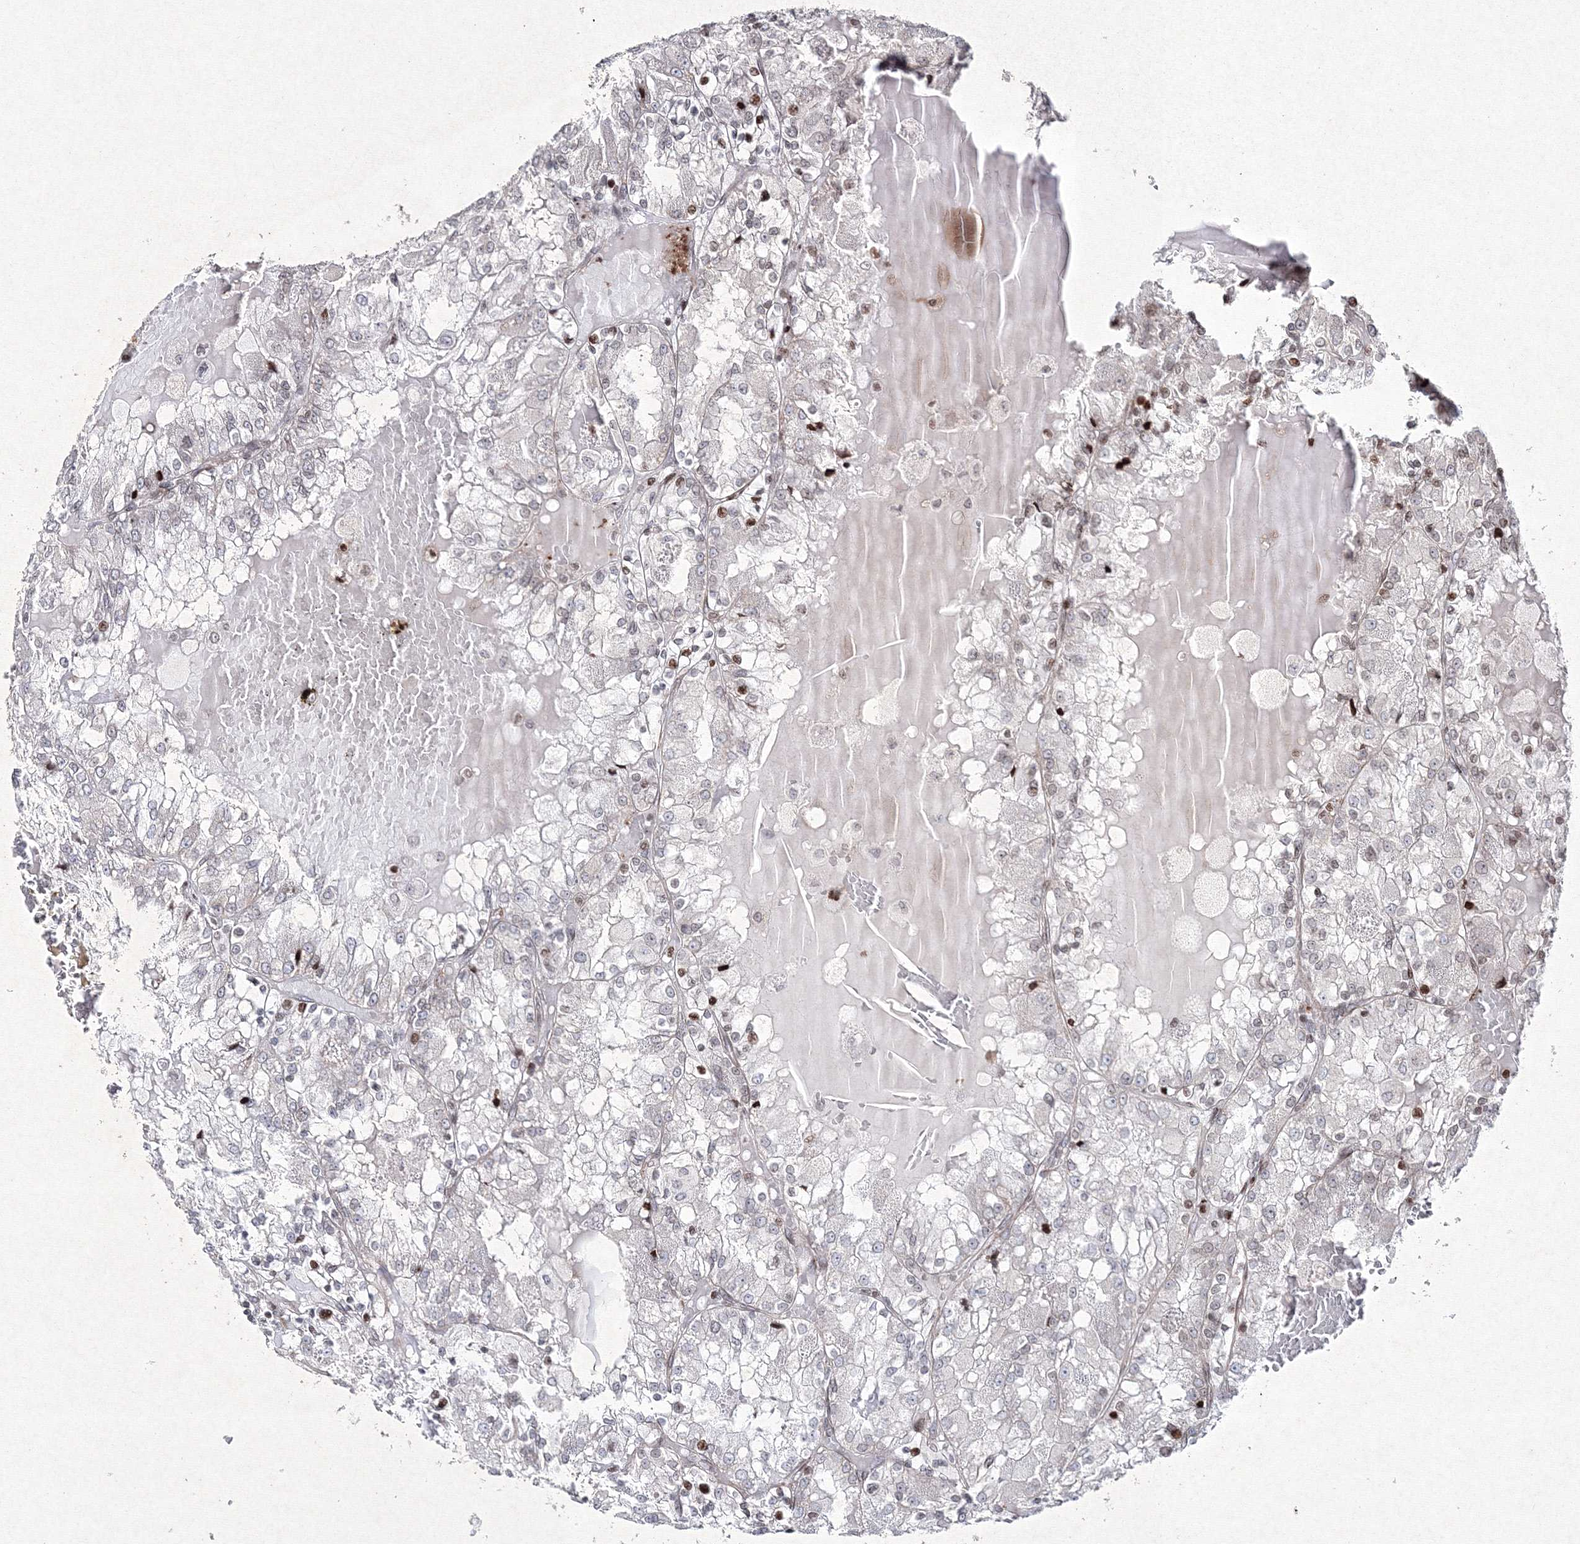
{"staining": {"intensity": "negative", "quantity": "none", "location": "none"}, "tissue": "renal cancer", "cell_type": "Tumor cells", "image_type": "cancer", "snomed": [{"axis": "morphology", "description": "Adenocarcinoma, NOS"}, {"axis": "topography", "description": "Kidney"}], "caption": "A high-resolution micrograph shows immunohistochemistry (IHC) staining of renal cancer (adenocarcinoma), which shows no significant expression in tumor cells. Nuclei are stained in blue.", "gene": "SMIM29", "patient": {"sex": "female", "age": 56}}